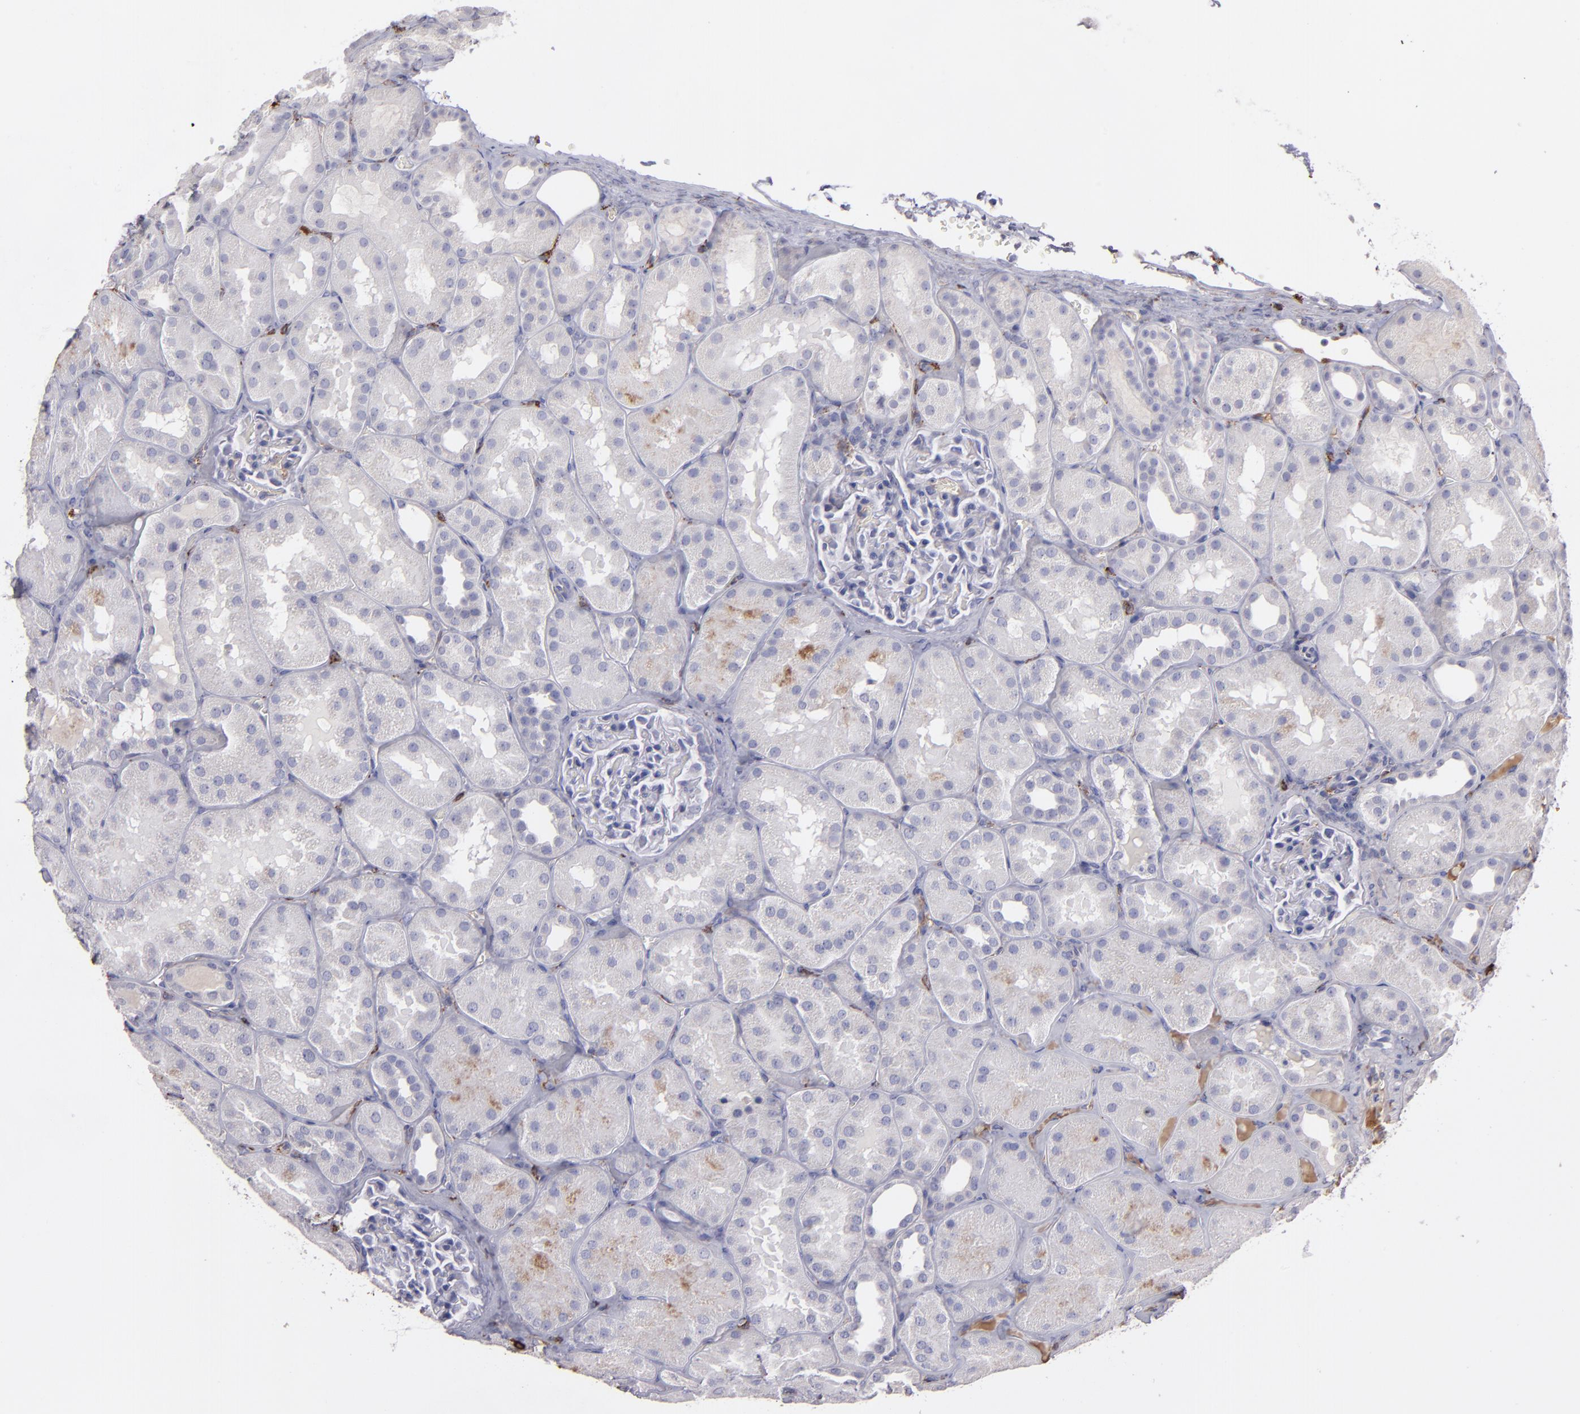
{"staining": {"intensity": "weak", "quantity": "<25%", "location": "cytoplasmic/membranous"}, "tissue": "kidney", "cell_type": "Cells in glomeruli", "image_type": "normal", "snomed": [{"axis": "morphology", "description": "Normal tissue, NOS"}, {"axis": "topography", "description": "Kidney"}], "caption": "Immunohistochemistry micrograph of normal kidney stained for a protein (brown), which shows no expression in cells in glomeruli.", "gene": "C1QA", "patient": {"sex": "male", "age": 28}}